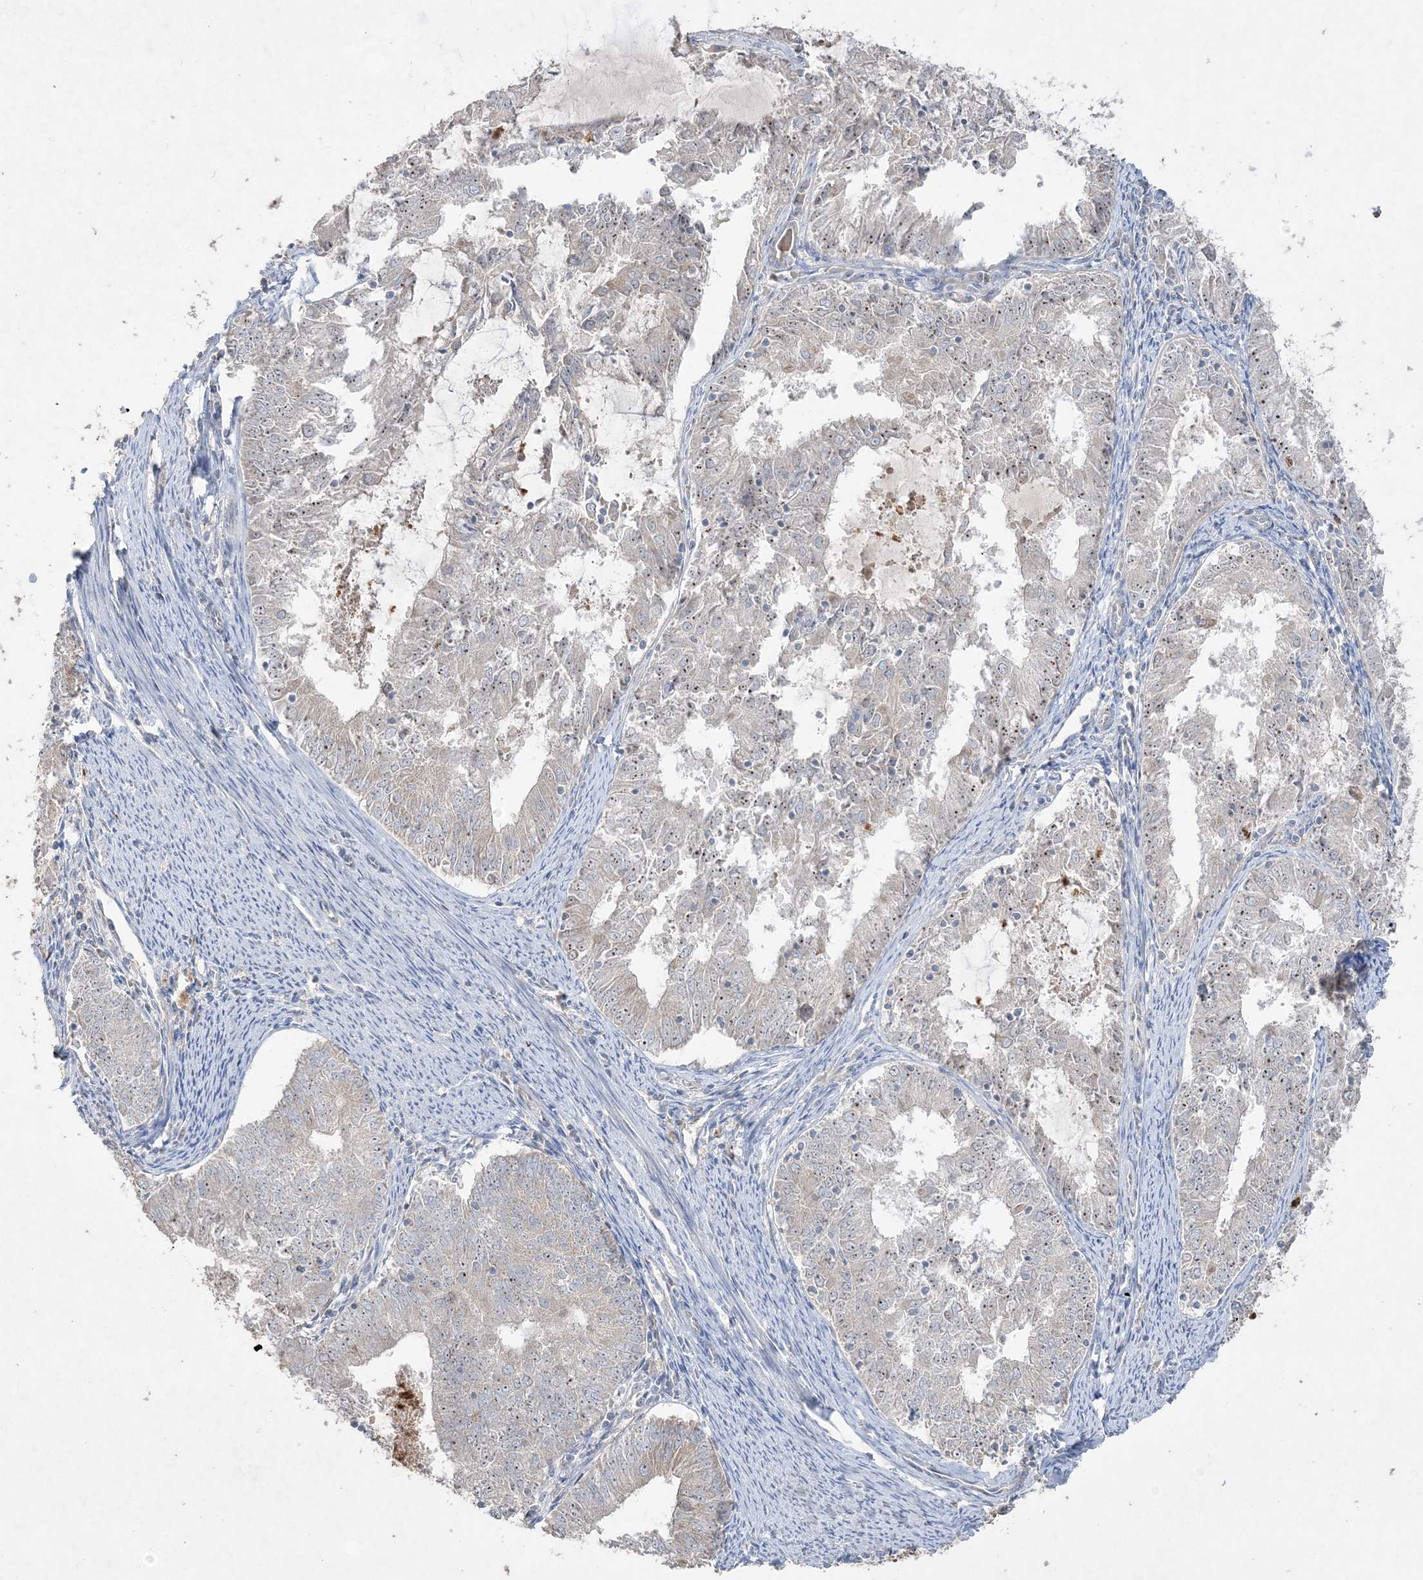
{"staining": {"intensity": "moderate", "quantity": "25%-75%", "location": "nuclear"}, "tissue": "endometrial cancer", "cell_type": "Tumor cells", "image_type": "cancer", "snomed": [{"axis": "morphology", "description": "Adenocarcinoma, NOS"}, {"axis": "topography", "description": "Endometrium"}], "caption": "Protein positivity by immunohistochemistry demonstrates moderate nuclear expression in about 25%-75% of tumor cells in endometrial cancer. (IHC, brightfield microscopy, high magnification).", "gene": "NOP16", "patient": {"sex": "female", "age": 57}}